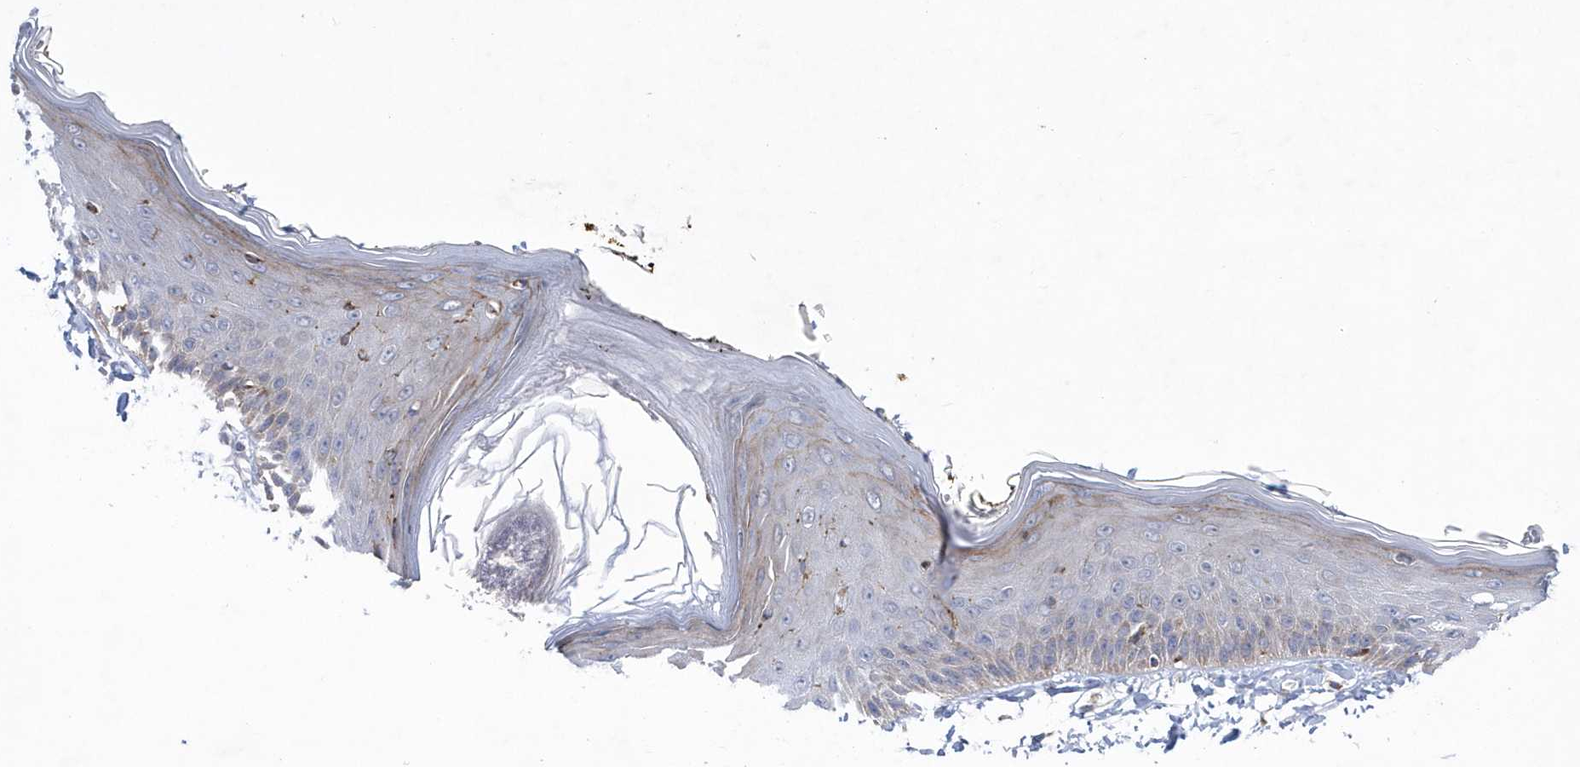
{"staining": {"intensity": "negative", "quantity": "none", "location": "none"}, "tissue": "skin", "cell_type": "Fibroblasts", "image_type": "normal", "snomed": [{"axis": "morphology", "description": "Normal tissue, NOS"}, {"axis": "topography", "description": "Skin"}, {"axis": "topography", "description": "Skeletal muscle"}], "caption": "IHC photomicrograph of benign skin: human skin stained with DAB (3,3'-diaminobenzidine) displays no significant protein positivity in fibroblasts.", "gene": "MED31", "patient": {"sex": "male", "age": 83}}